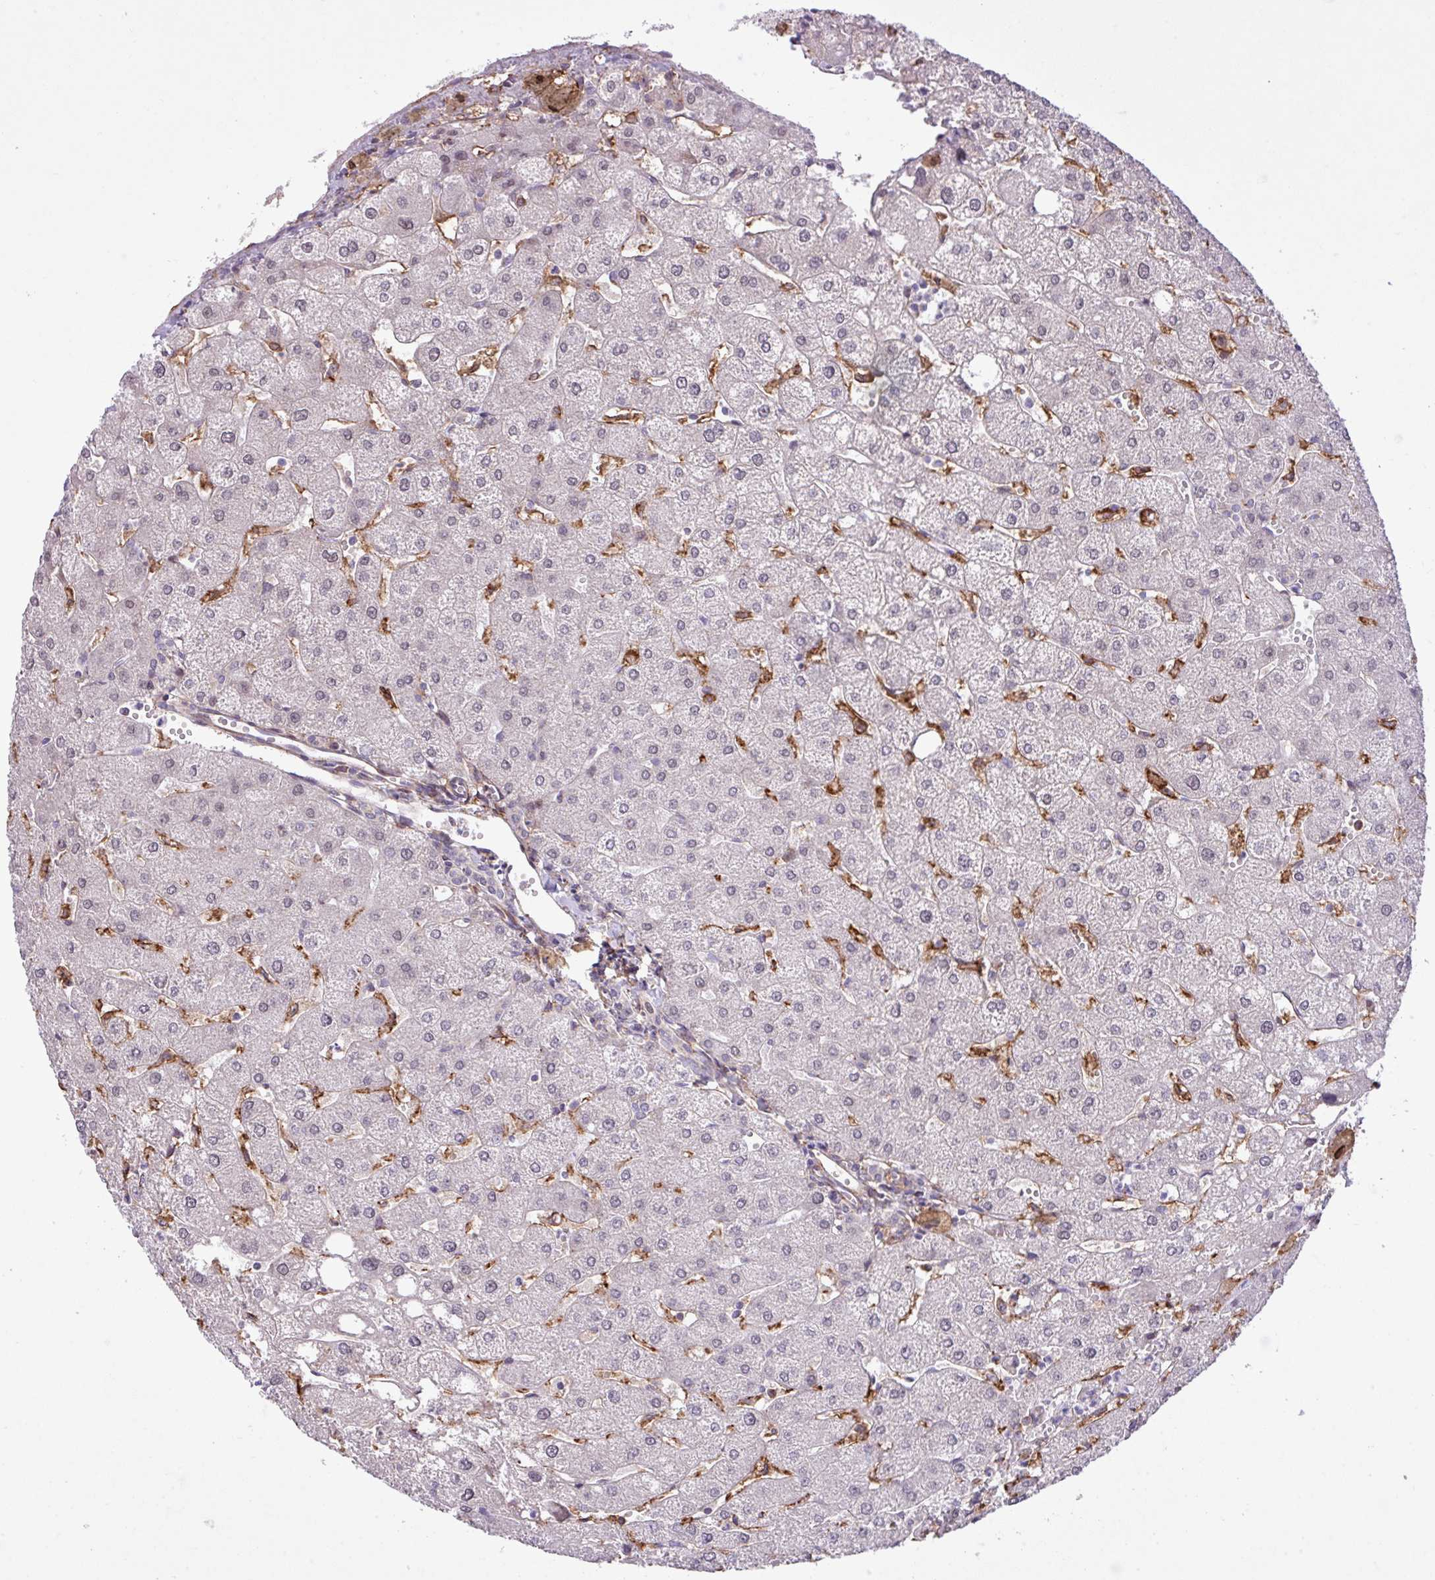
{"staining": {"intensity": "negative", "quantity": "none", "location": "none"}, "tissue": "liver", "cell_type": "Cholangiocytes", "image_type": "normal", "snomed": [{"axis": "morphology", "description": "Normal tissue, NOS"}, {"axis": "topography", "description": "Liver"}], "caption": "Immunohistochemical staining of normal human liver demonstrates no significant staining in cholangiocytes.", "gene": "RPP25L", "patient": {"sex": "male", "age": 67}}